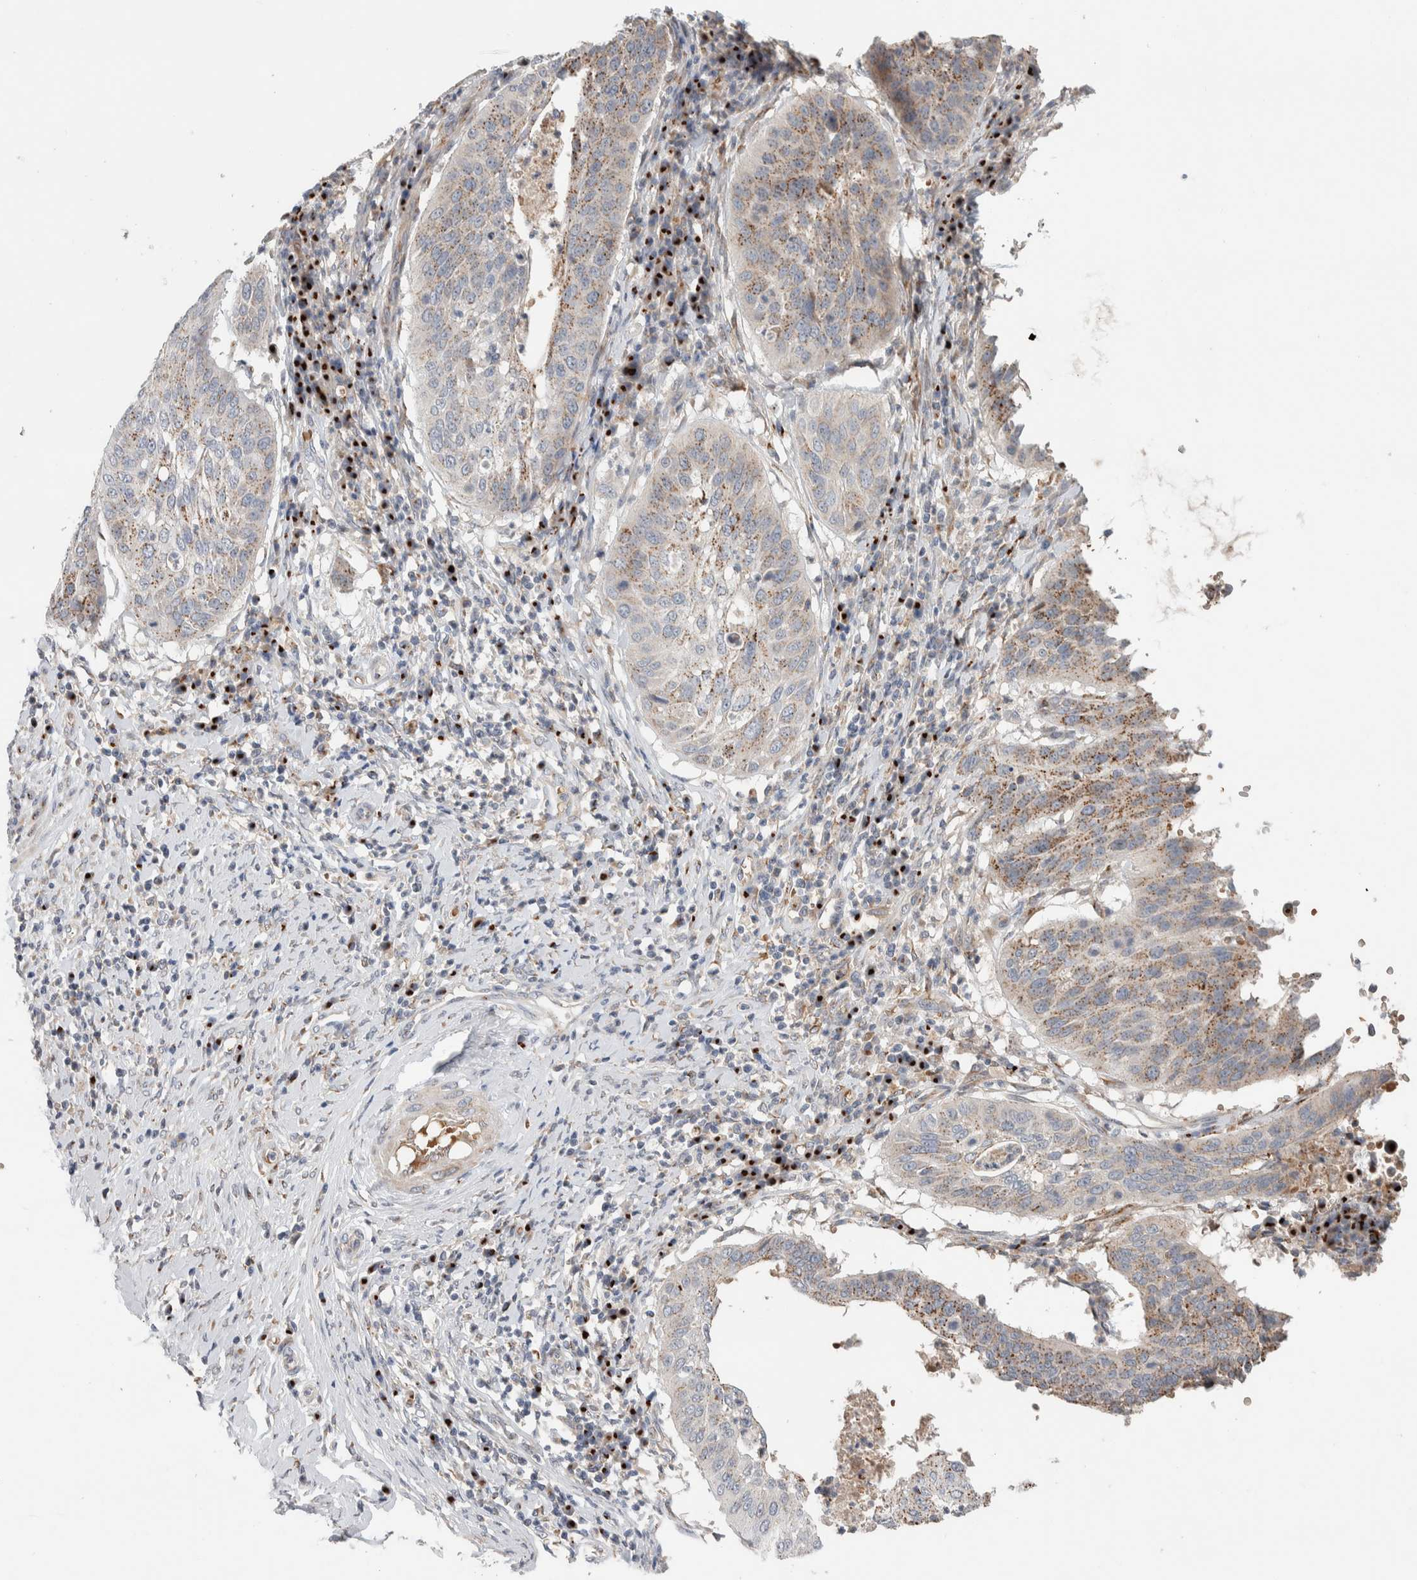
{"staining": {"intensity": "moderate", "quantity": "25%-75%", "location": "cytoplasmic/membranous"}, "tissue": "cervical cancer", "cell_type": "Tumor cells", "image_type": "cancer", "snomed": [{"axis": "morphology", "description": "Normal tissue, NOS"}, {"axis": "morphology", "description": "Squamous cell carcinoma, NOS"}, {"axis": "topography", "description": "Cervix"}], "caption": "A brown stain labels moderate cytoplasmic/membranous staining of a protein in human cervical cancer (squamous cell carcinoma) tumor cells. The protein of interest is stained brown, and the nuclei are stained in blue (DAB (3,3'-diaminobenzidine) IHC with brightfield microscopy, high magnification).", "gene": "SLC38A10", "patient": {"sex": "female", "age": 39}}